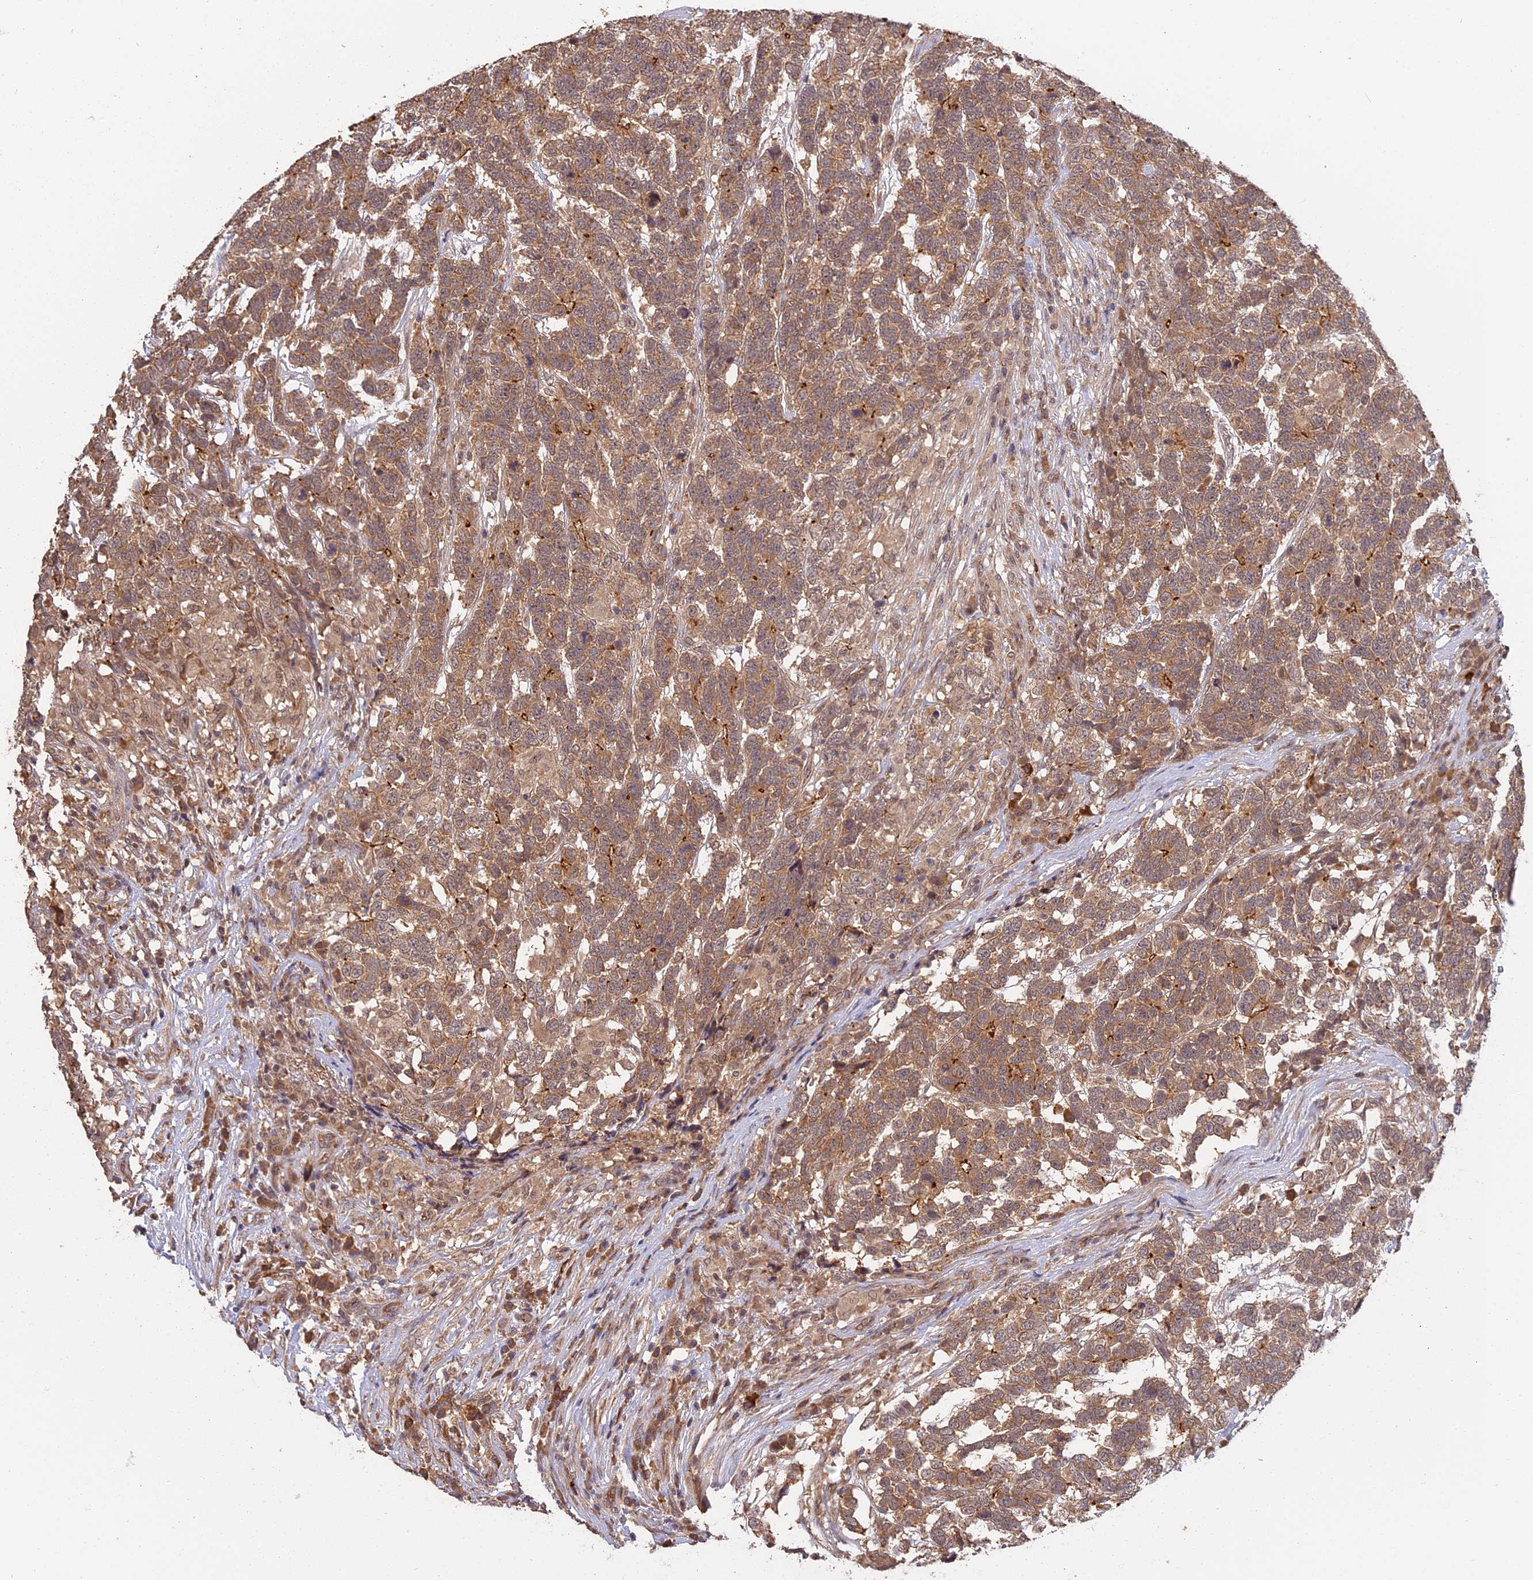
{"staining": {"intensity": "moderate", "quantity": ">75%", "location": "cytoplasmic/membranous"}, "tissue": "testis cancer", "cell_type": "Tumor cells", "image_type": "cancer", "snomed": [{"axis": "morphology", "description": "Carcinoma, Embryonal, NOS"}, {"axis": "topography", "description": "Testis"}], "caption": "Protein expression analysis of testis cancer (embryonal carcinoma) demonstrates moderate cytoplasmic/membranous expression in approximately >75% of tumor cells.", "gene": "ARHGAP40", "patient": {"sex": "male", "age": 26}}